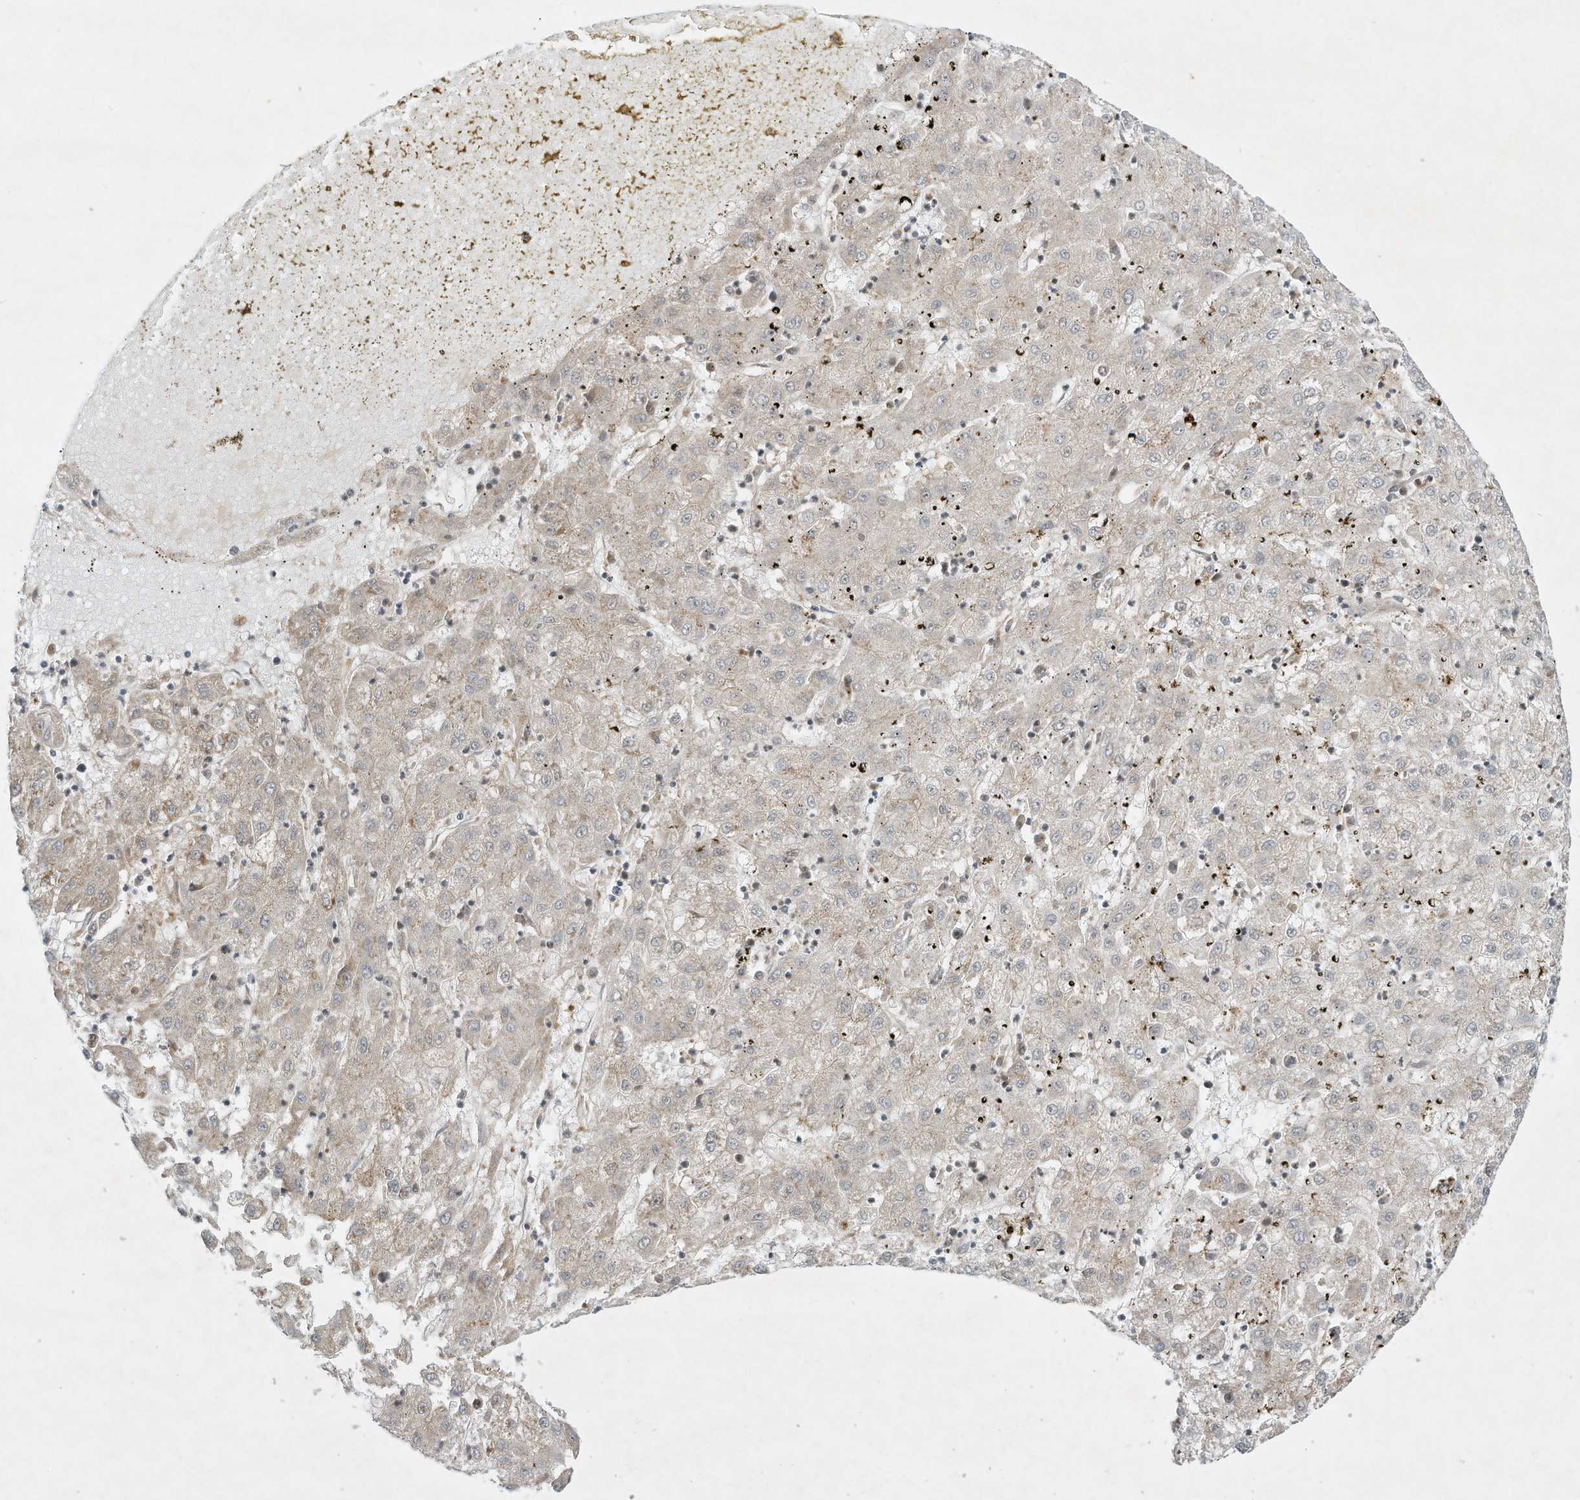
{"staining": {"intensity": "negative", "quantity": "none", "location": "none"}, "tissue": "liver cancer", "cell_type": "Tumor cells", "image_type": "cancer", "snomed": [{"axis": "morphology", "description": "Carcinoma, Hepatocellular, NOS"}, {"axis": "topography", "description": "Liver"}], "caption": "Tumor cells are negative for brown protein staining in liver cancer (hepatocellular carcinoma).", "gene": "CERT1", "patient": {"sex": "male", "age": 72}}